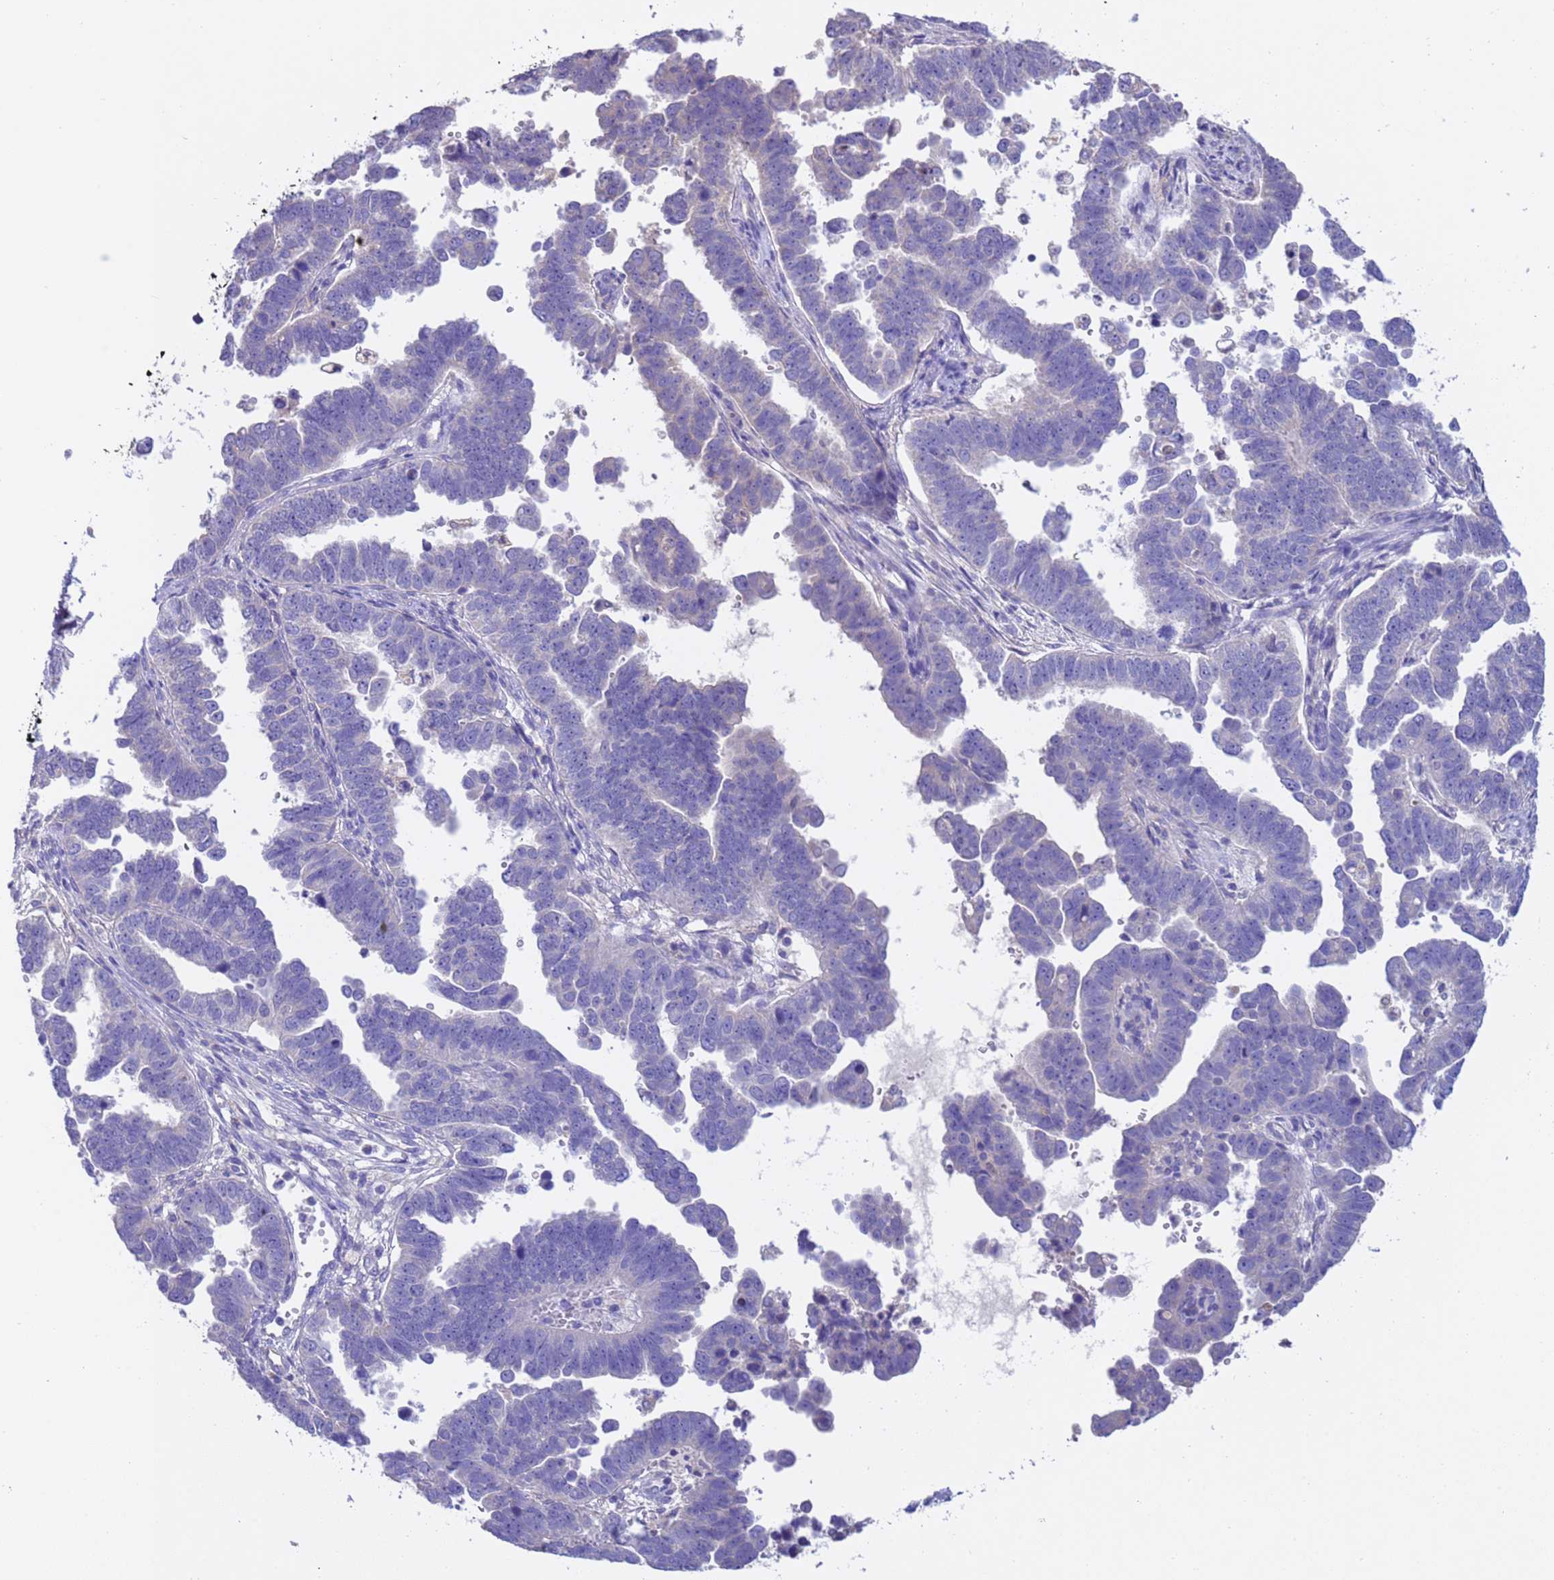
{"staining": {"intensity": "negative", "quantity": "none", "location": "none"}, "tissue": "endometrial cancer", "cell_type": "Tumor cells", "image_type": "cancer", "snomed": [{"axis": "morphology", "description": "Adenocarcinoma, NOS"}, {"axis": "topography", "description": "Endometrium"}], "caption": "Protein analysis of adenocarcinoma (endometrial) displays no significant staining in tumor cells.", "gene": "SRL", "patient": {"sex": "female", "age": 75}}